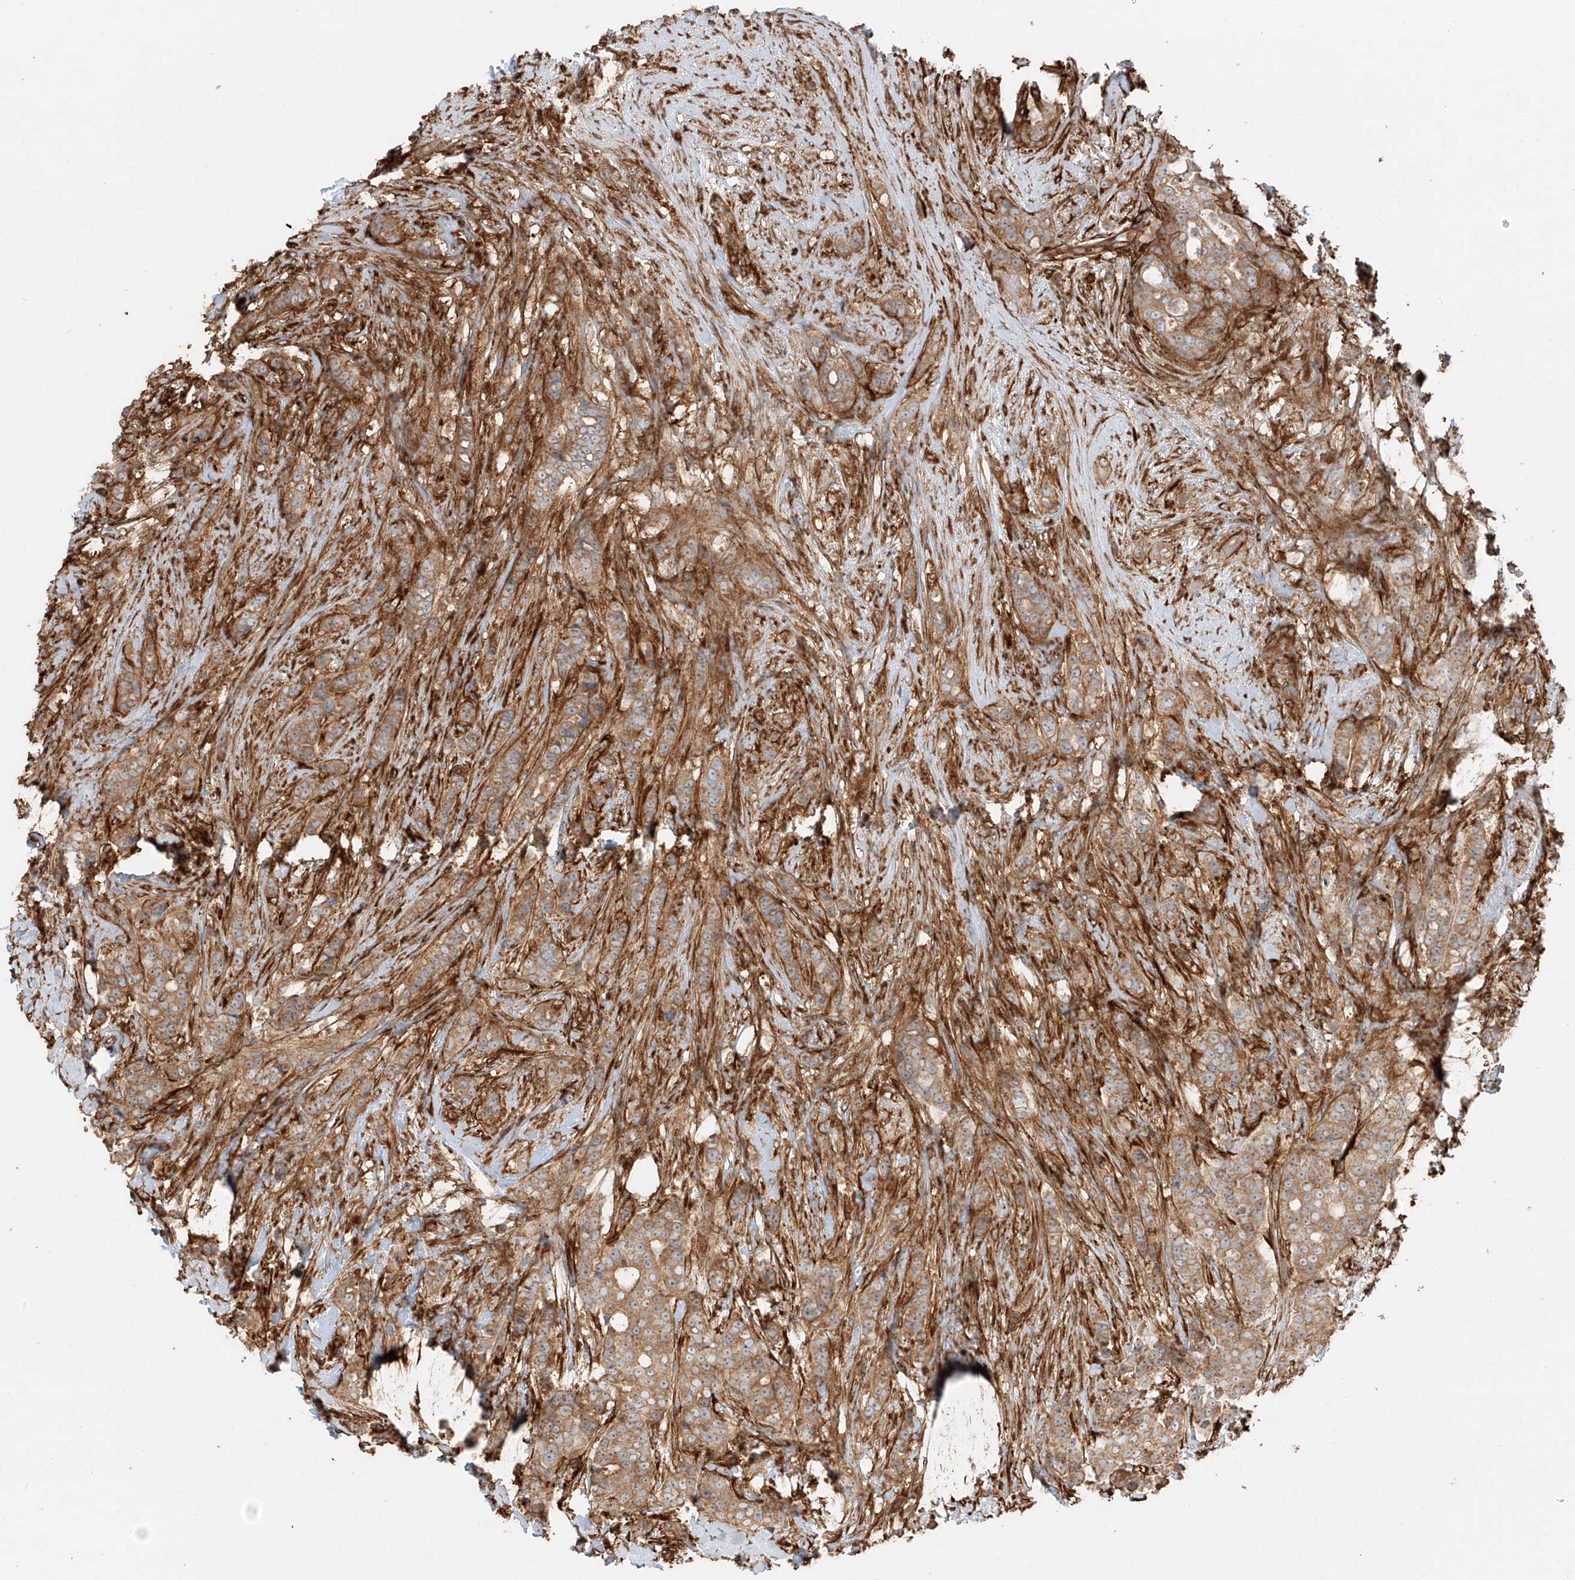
{"staining": {"intensity": "moderate", "quantity": ">75%", "location": "cytoplasmic/membranous"}, "tissue": "breast cancer", "cell_type": "Tumor cells", "image_type": "cancer", "snomed": [{"axis": "morphology", "description": "Lobular carcinoma"}, {"axis": "topography", "description": "Breast"}], "caption": "Approximately >75% of tumor cells in lobular carcinoma (breast) exhibit moderate cytoplasmic/membranous protein staining as visualized by brown immunohistochemical staining.", "gene": "SNX9", "patient": {"sex": "female", "age": 51}}